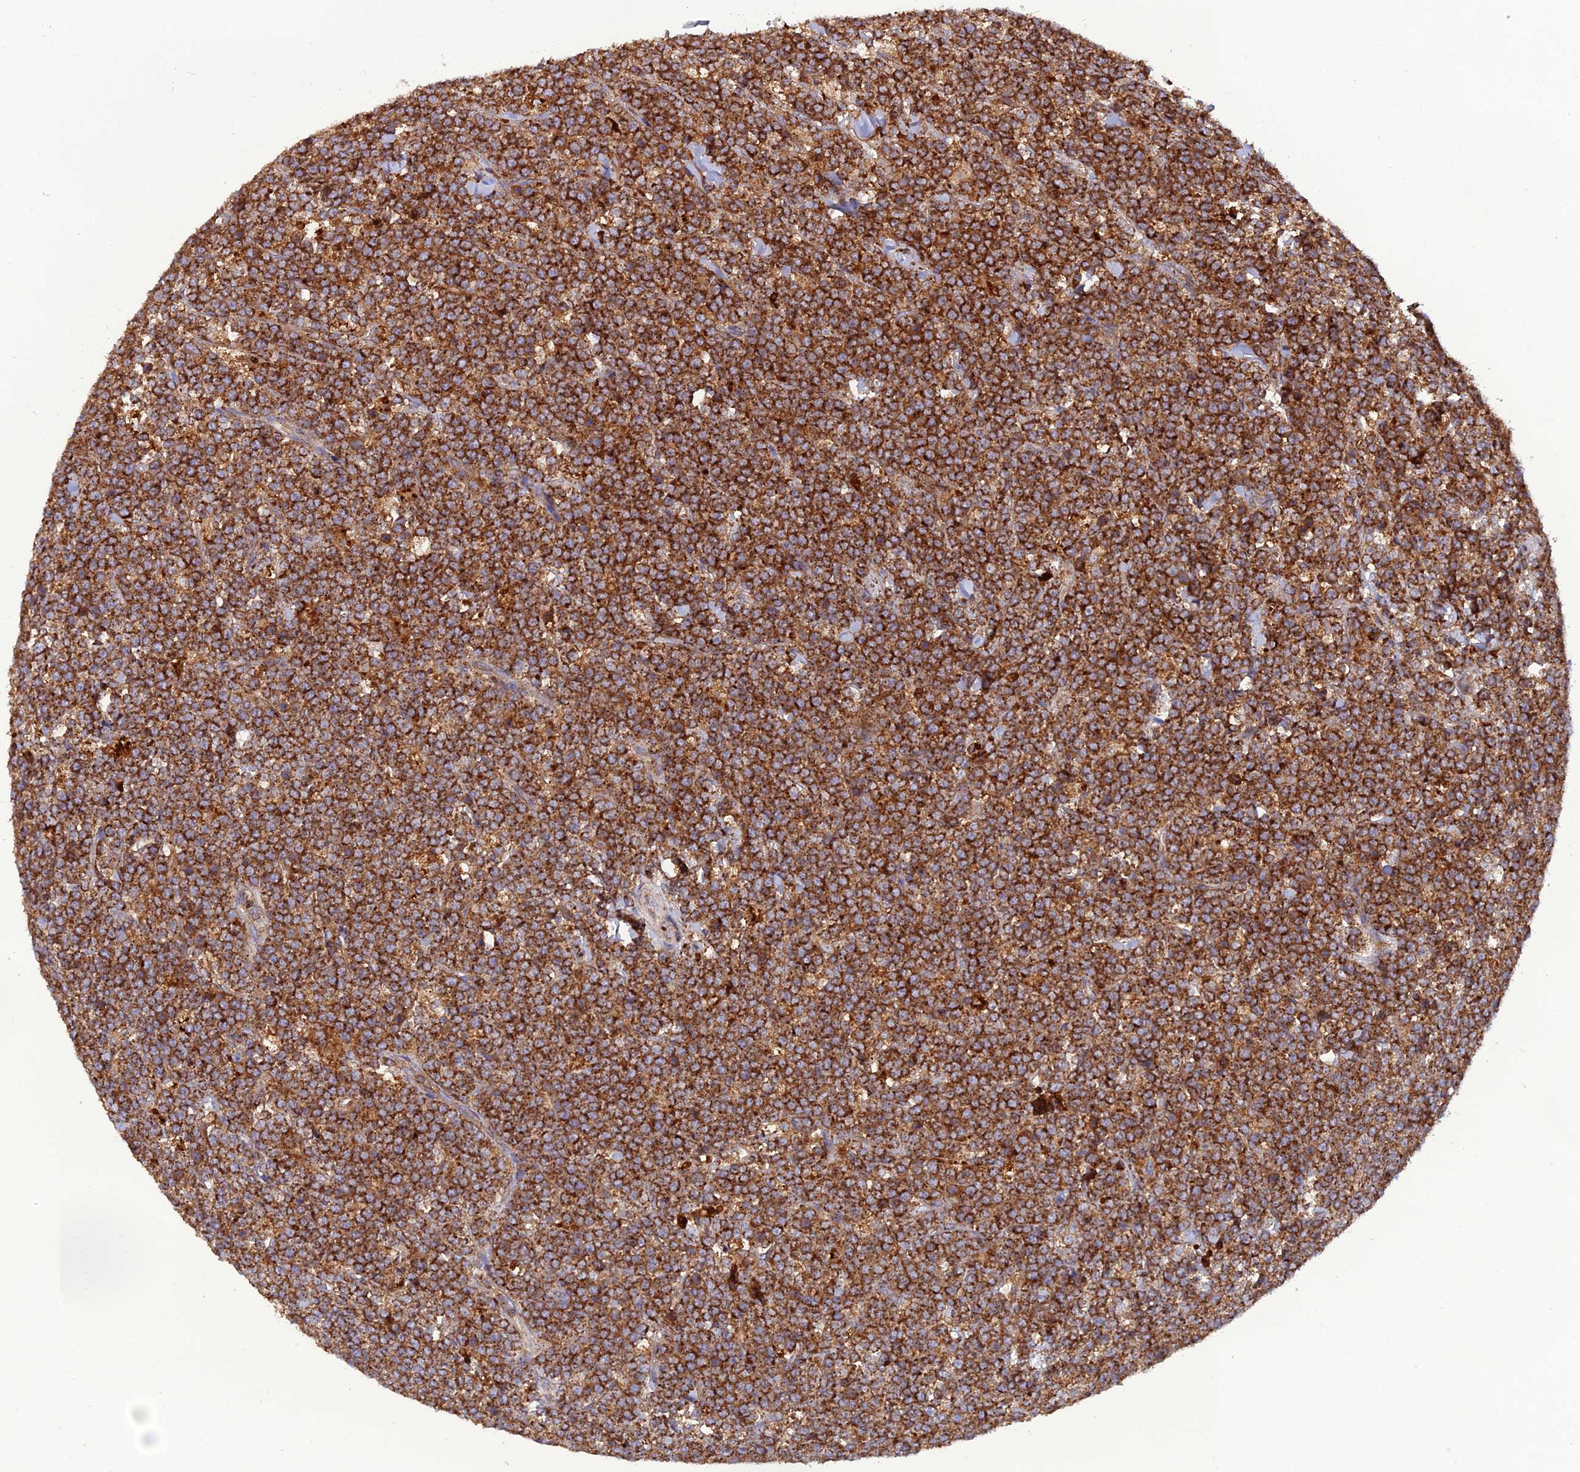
{"staining": {"intensity": "strong", "quantity": ">75%", "location": "cytoplasmic/membranous"}, "tissue": "lymphoma", "cell_type": "Tumor cells", "image_type": "cancer", "snomed": [{"axis": "morphology", "description": "Malignant lymphoma, non-Hodgkin's type, High grade"}, {"axis": "topography", "description": "Small intestine"}], "caption": "Lymphoma was stained to show a protein in brown. There is high levels of strong cytoplasmic/membranous staining in approximately >75% of tumor cells. Using DAB (brown) and hematoxylin (blue) stains, captured at high magnification using brightfield microscopy.", "gene": "LNPEP", "patient": {"sex": "male", "age": 8}}